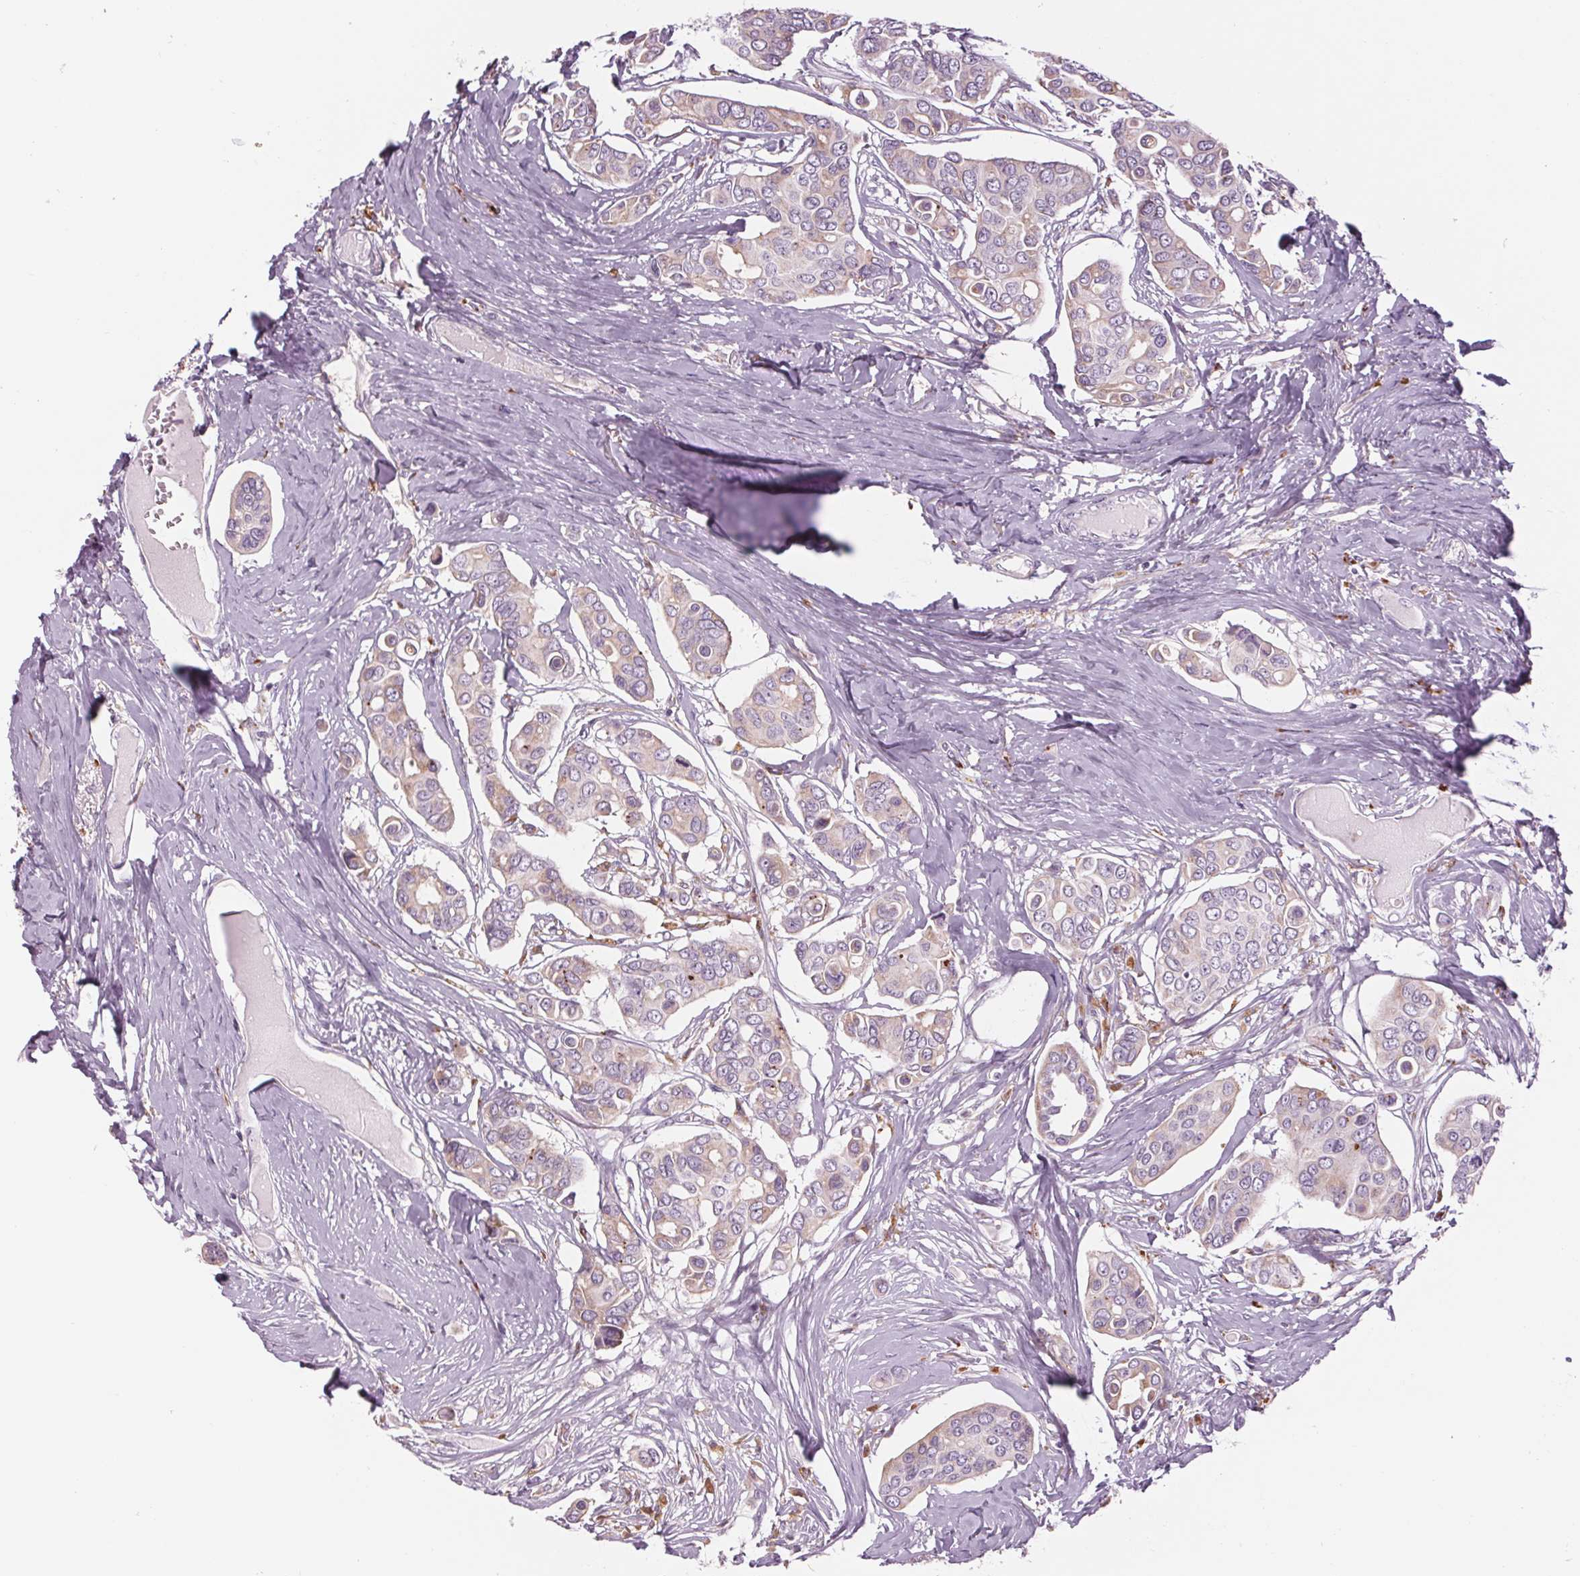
{"staining": {"intensity": "weak", "quantity": "25%-75%", "location": "cytoplasmic/membranous"}, "tissue": "breast cancer", "cell_type": "Tumor cells", "image_type": "cancer", "snomed": [{"axis": "morphology", "description": "Duct carcinoma"}, {"axis": "topography", "description": "Breast"}], "caption": "Human breast intraductal carcinoma stained with a brown dye exhibits weak cytoplasmic/membranous positive positivity in about 25%-75% of tumor cells.", "gene": "SAMD5", "patient": {"sex": "female", "age": 54}}